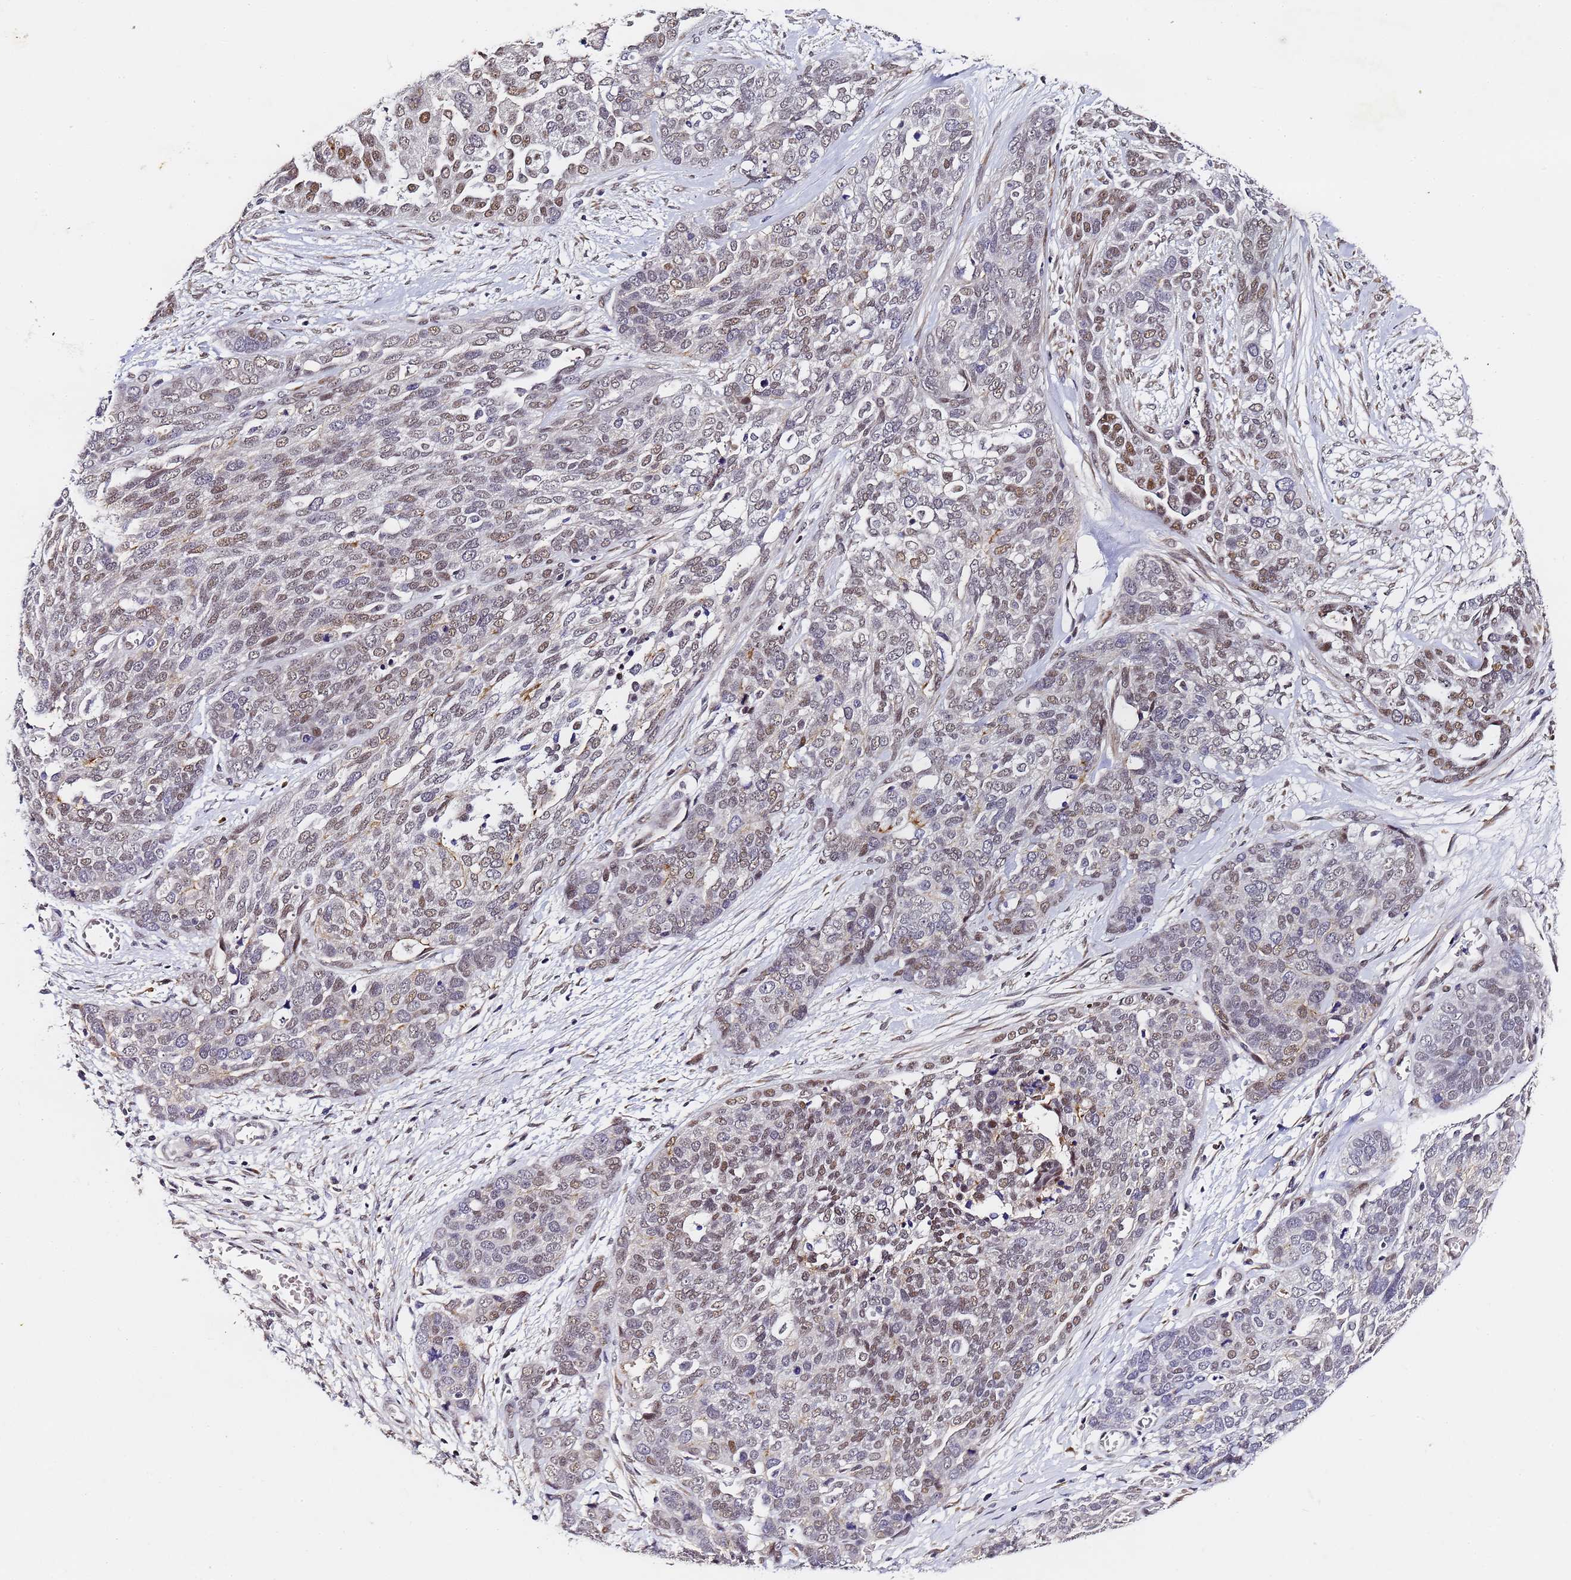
{"staining": {"intensity": "weak", "quantity": "25%-75%", "location": "nuclear"}, "tissue": "ovarian cancer", "cell_type": "Tumor cells", "image_type": "cancer", "snomed": [{"axis": "morphology", "description": "Cystadenocarcinoma, serous, NOS"}, {"axis": "topography", "description": "Ovary"}], "caption": "Weak nuclear staining is seen in approximately 25%-75% of tumor cells in ovarian cancer (serous cystadenocarcinoma).", "gene": "FNBP4", "patient": {"sex": "female", "age": 44}}